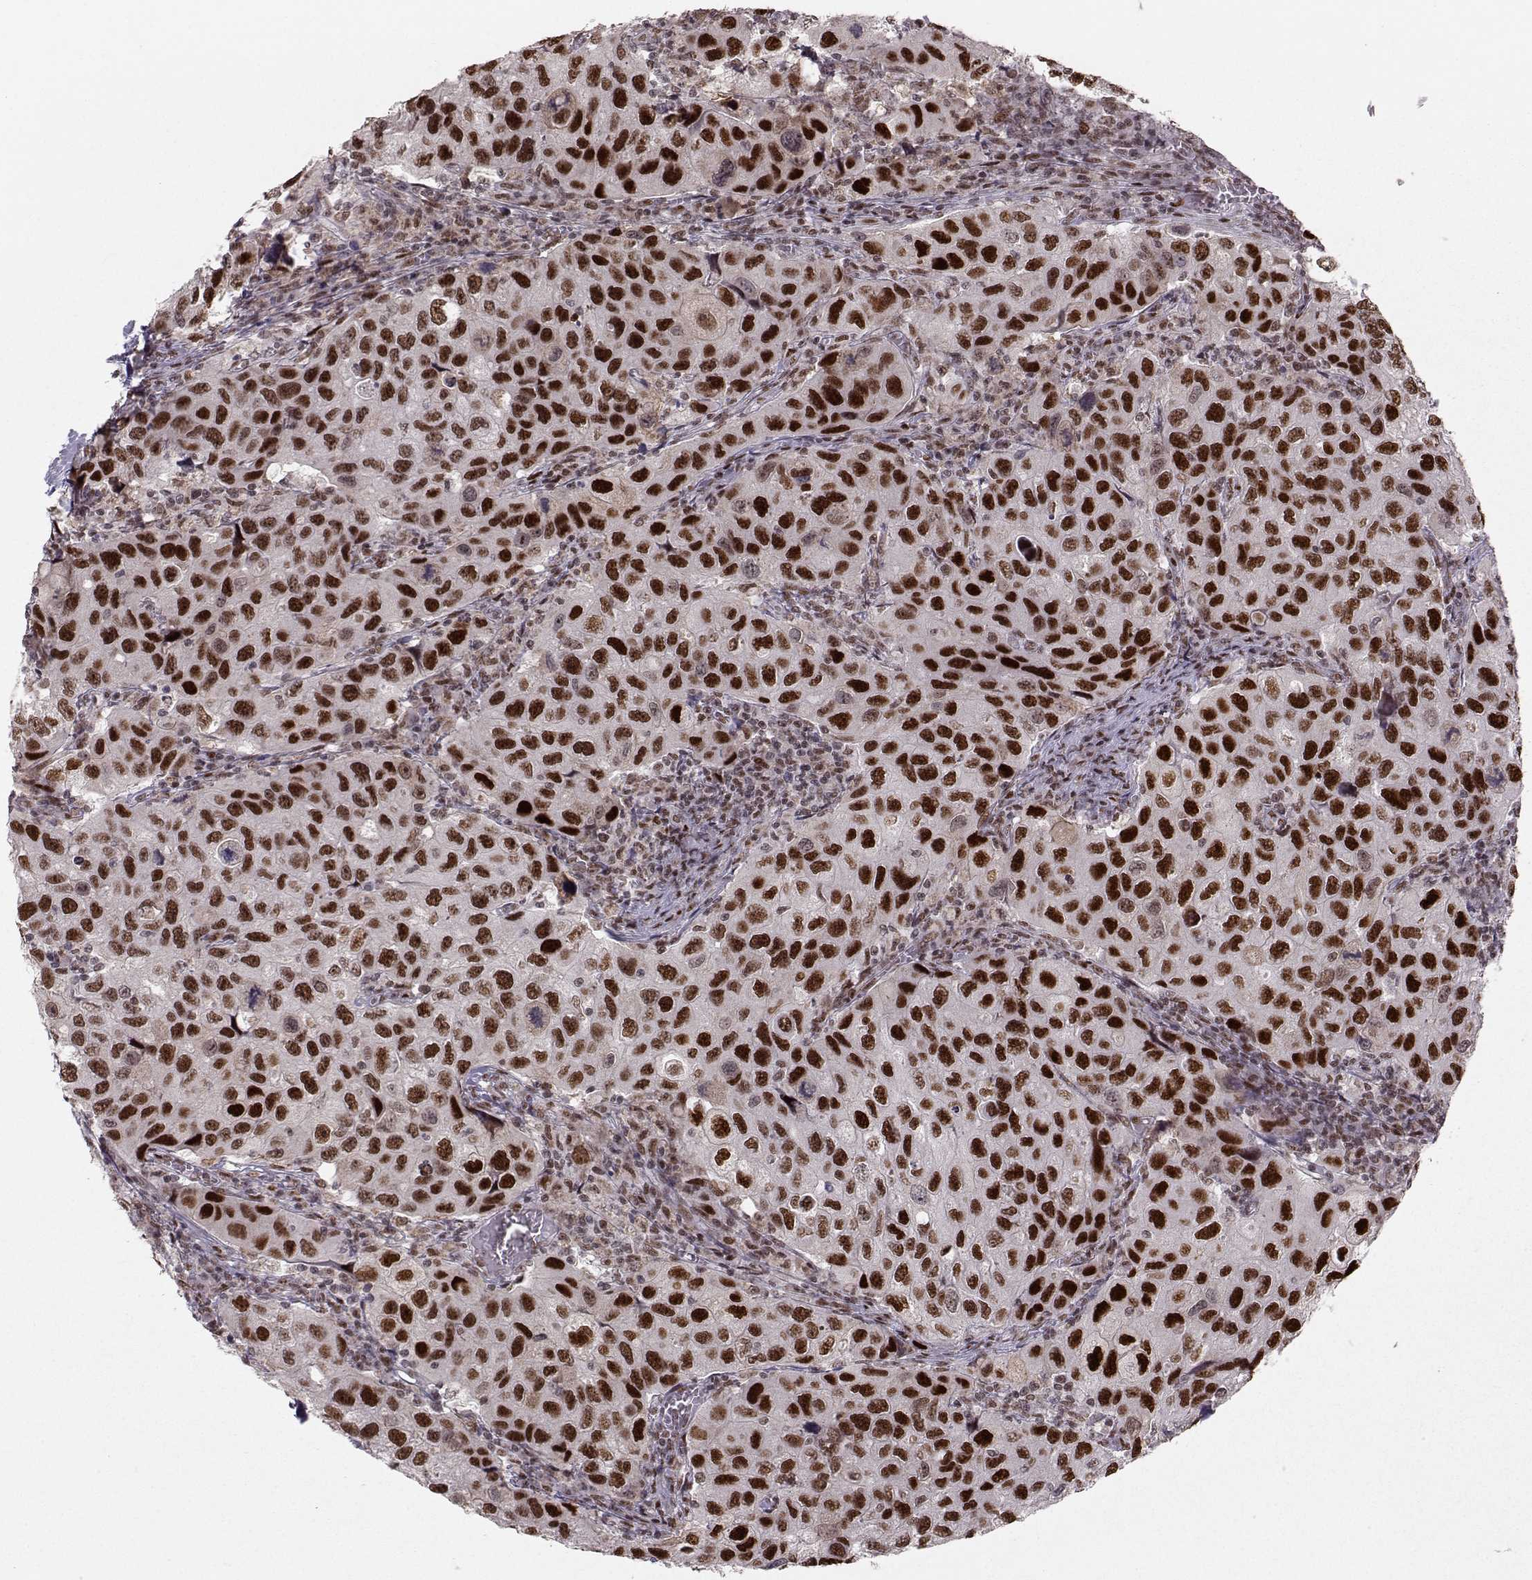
{"staining": {"intensity": "strong", "quantity": ">75%", "location": "nuclear"}, "tissue": "urothelial cancer", "cell_type": "Tumor cells", "image_type": "cancer", "snomed": [{"axis": "morphology", "description": "Urothelial carcinoma, High grade"}, {"axis": "topography", "description": "Urinary bladder"}], "caption": "Protein staining displays strong nuclear expression in about >75% of tumor cells in high-grade urothelial carcinoma.", "gene": "SNAPC2", "patient": {"sex": "male", "age": 79}}